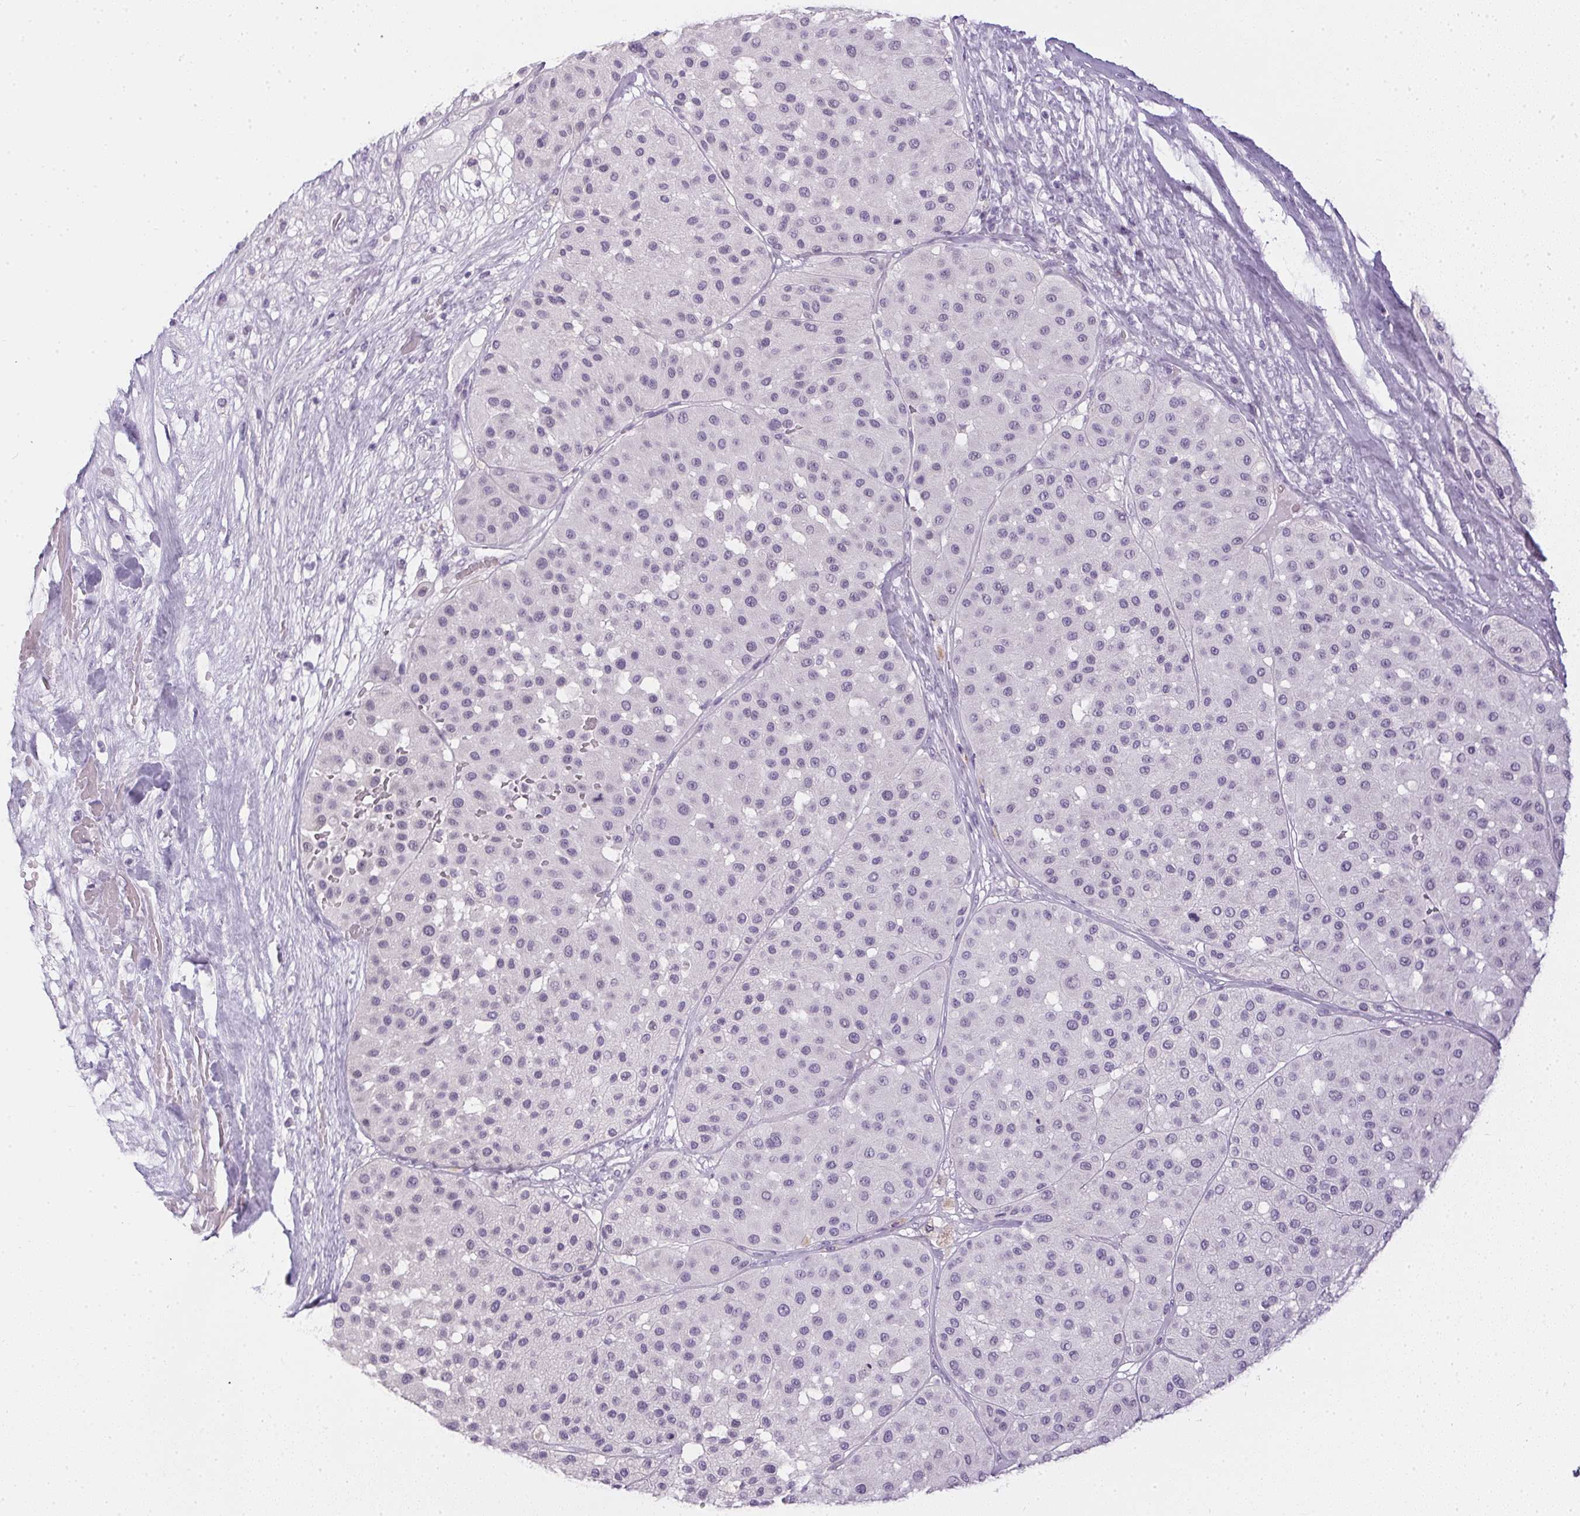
{"staining": {"intensity": "negative", "quantity": "none", "location": "none"}, "tissue": "melanoma", "cell_type": "Tumor cells", "image_type": "cancer", "snomed": [{"axis": "morphology", "description": "Malignant melanoma, Metastatic site"}, {"axis": "topography", "description": "Smooth muscle"}], "caption": "A histopathology image of malignant melanoma (metastatic site) stained for a protein reveals no brown staining in tumor cells. (Stains: DAB (3,3'-diaminobenzidine) immunohistochemistry (IHC) with hematoxylin counter stain, Microscopy: brightfield microscopy at high magnification).", "gene": "PPY", "patient": {"sex": "male", "age": 41}}